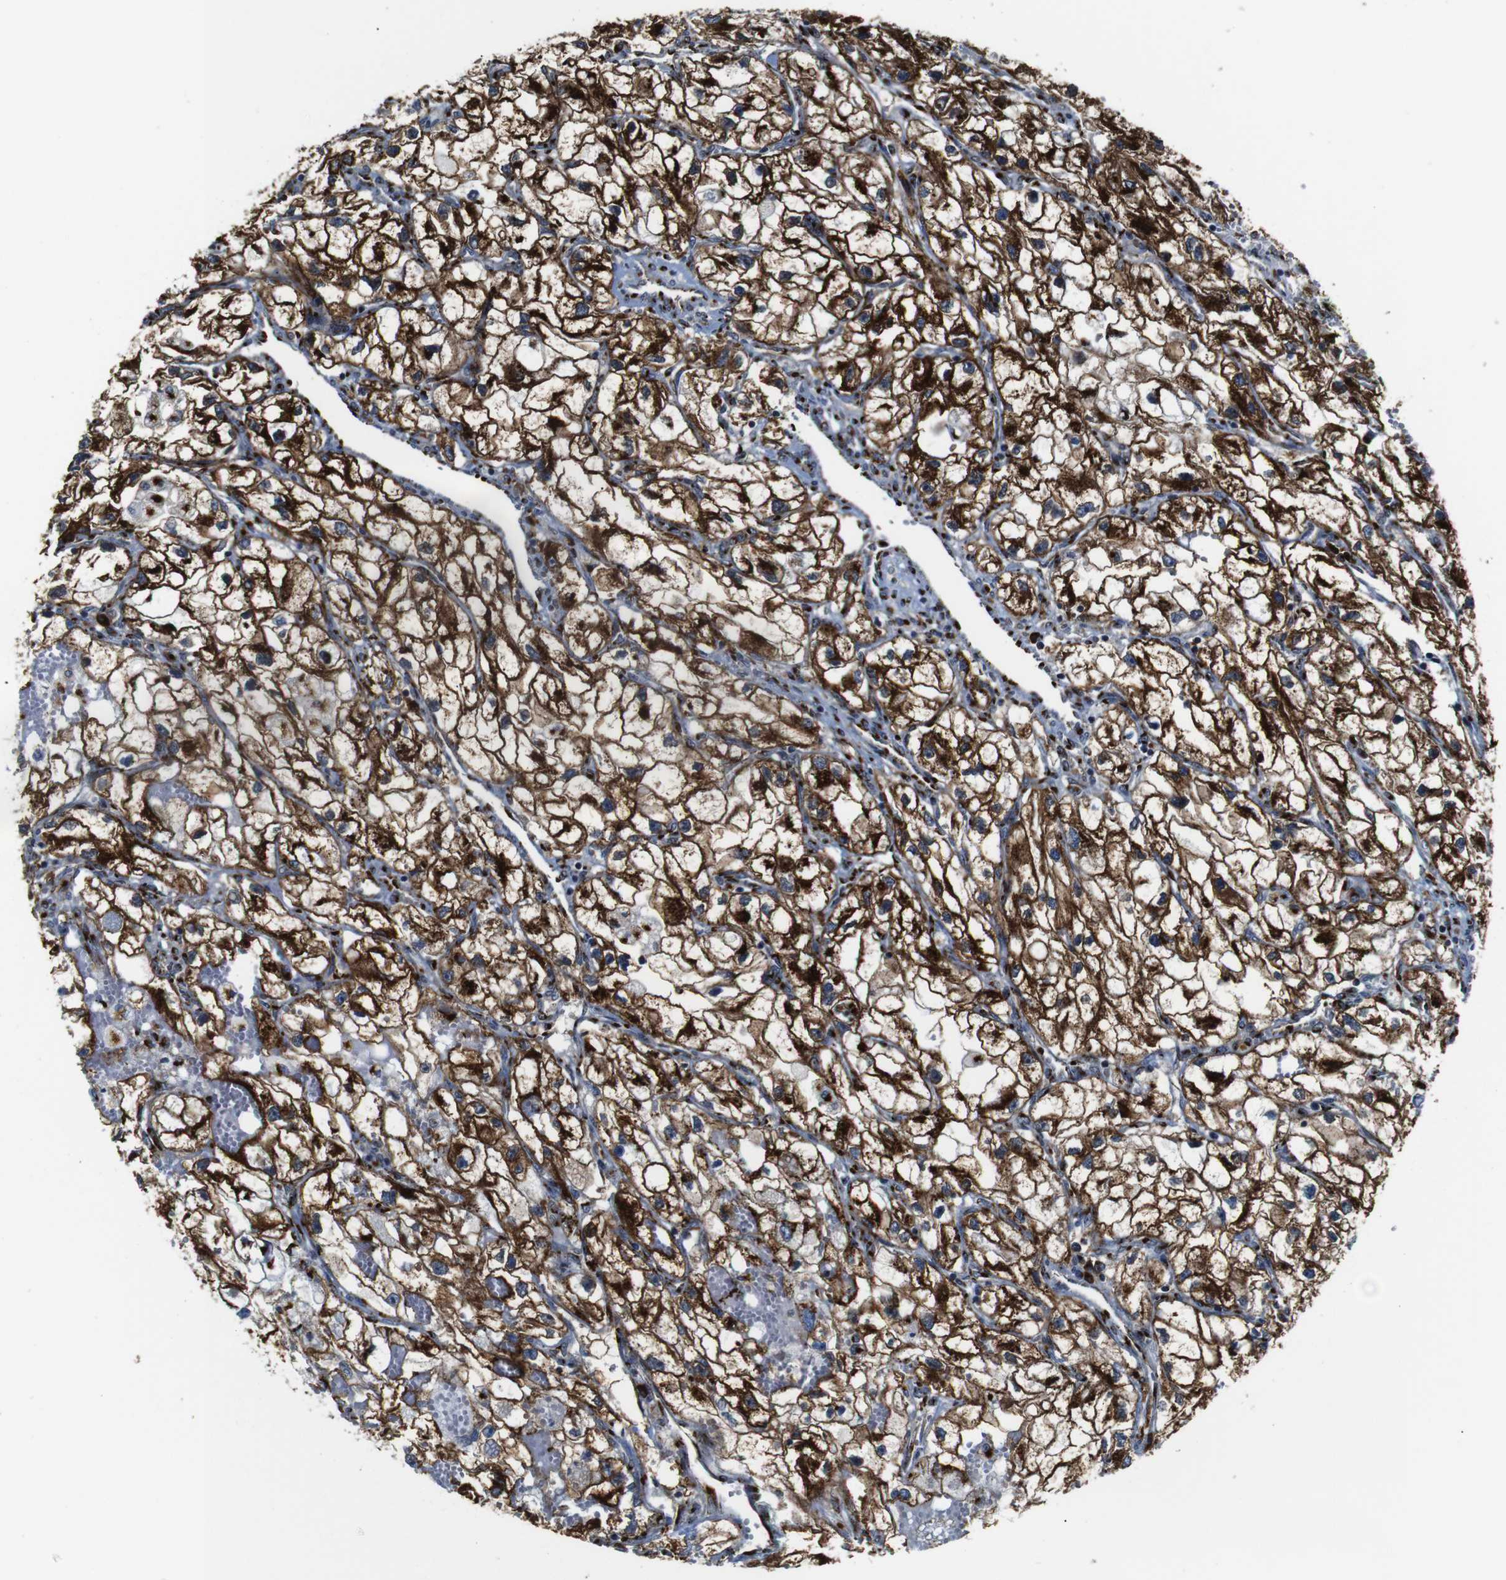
{"staining": {"intensity": "strong", "quantity": ">75%", "location": "cytoplasmic/membranous"}, "tissue": "renal cancer", "cell_type": "Tumor cells", "image_type": "cancer", "snomed": [{"axis": "morphology", "description": "Adenocarcinoma, NOS"}, {"axis": "topography", "description": "Kidney"}], "caption": "A micrograph of renal adenocarcinoma stained for a protein demonstrates strong cytoplasmic/membranous brown staining in tumor cells. (Stains: DAB (3,3'-diaminobenzidine) in brown, nuclei in blue, Microscopy: brightfield microscopy at high magnification).", "gene": "TGOLN2", "patient": {"sex": "female", "age": 70}}